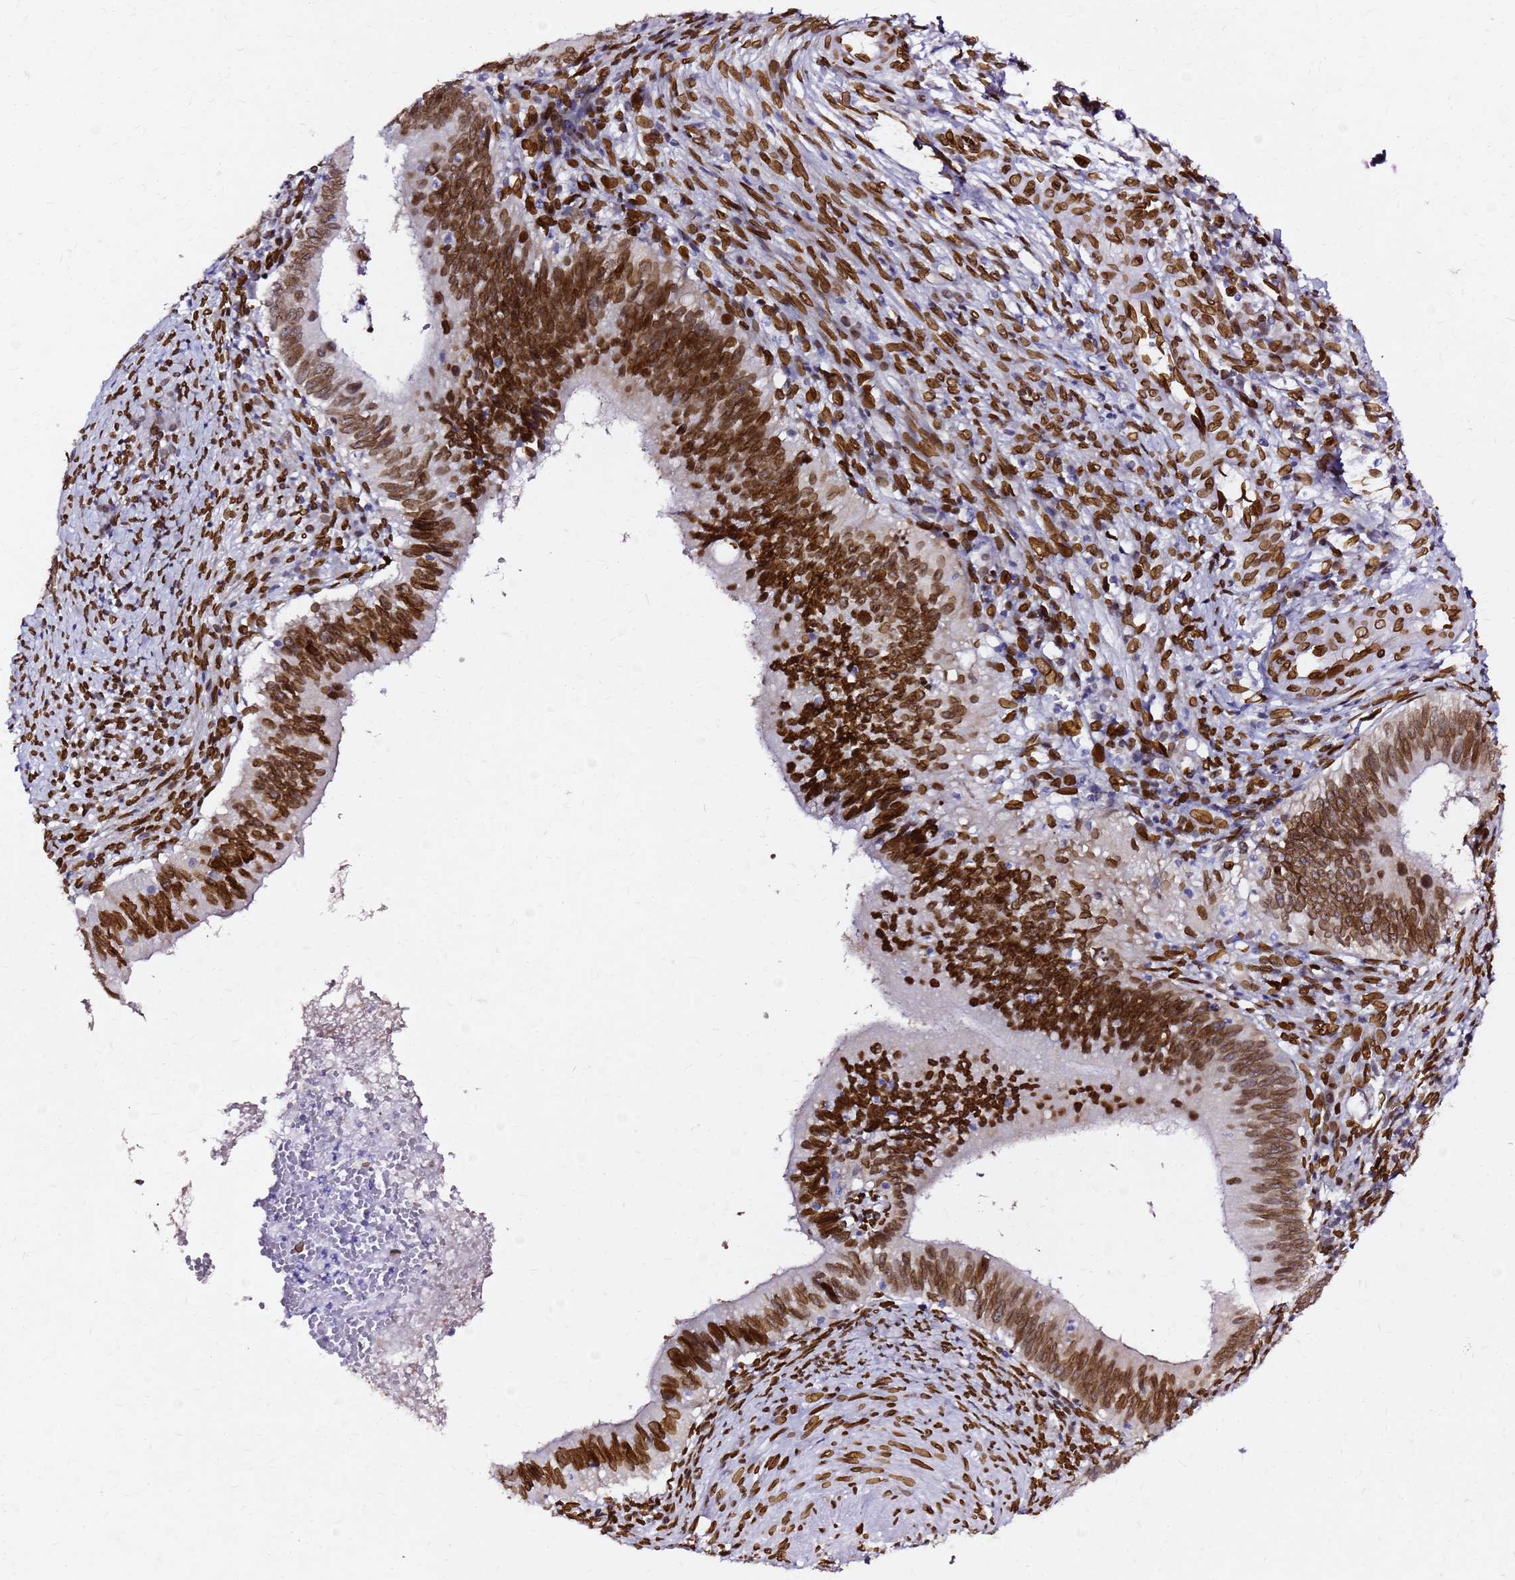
{"staining": {"intensity": "strong", "quantity": ">75%", "location": "cytoplasmic/membranous,nuclear"}, "tissue": "cervical cancer", "cell_type": "Tumor cells", "image_type": "cancer", "snomed": [{"axis": "morphology", "description": "Adenocarcinoma, NOS"}, {"axis": "topography", "description": "Cervix"}], "caption": "Cervical adenocarcinoma stained with a brown dye shows strong cytoplasmic/membranous and nuclear positive positivity in approximately >75% of tumor cells.", "gene": "C6orf141", "patient": {"sex": "female", "age": 42}}